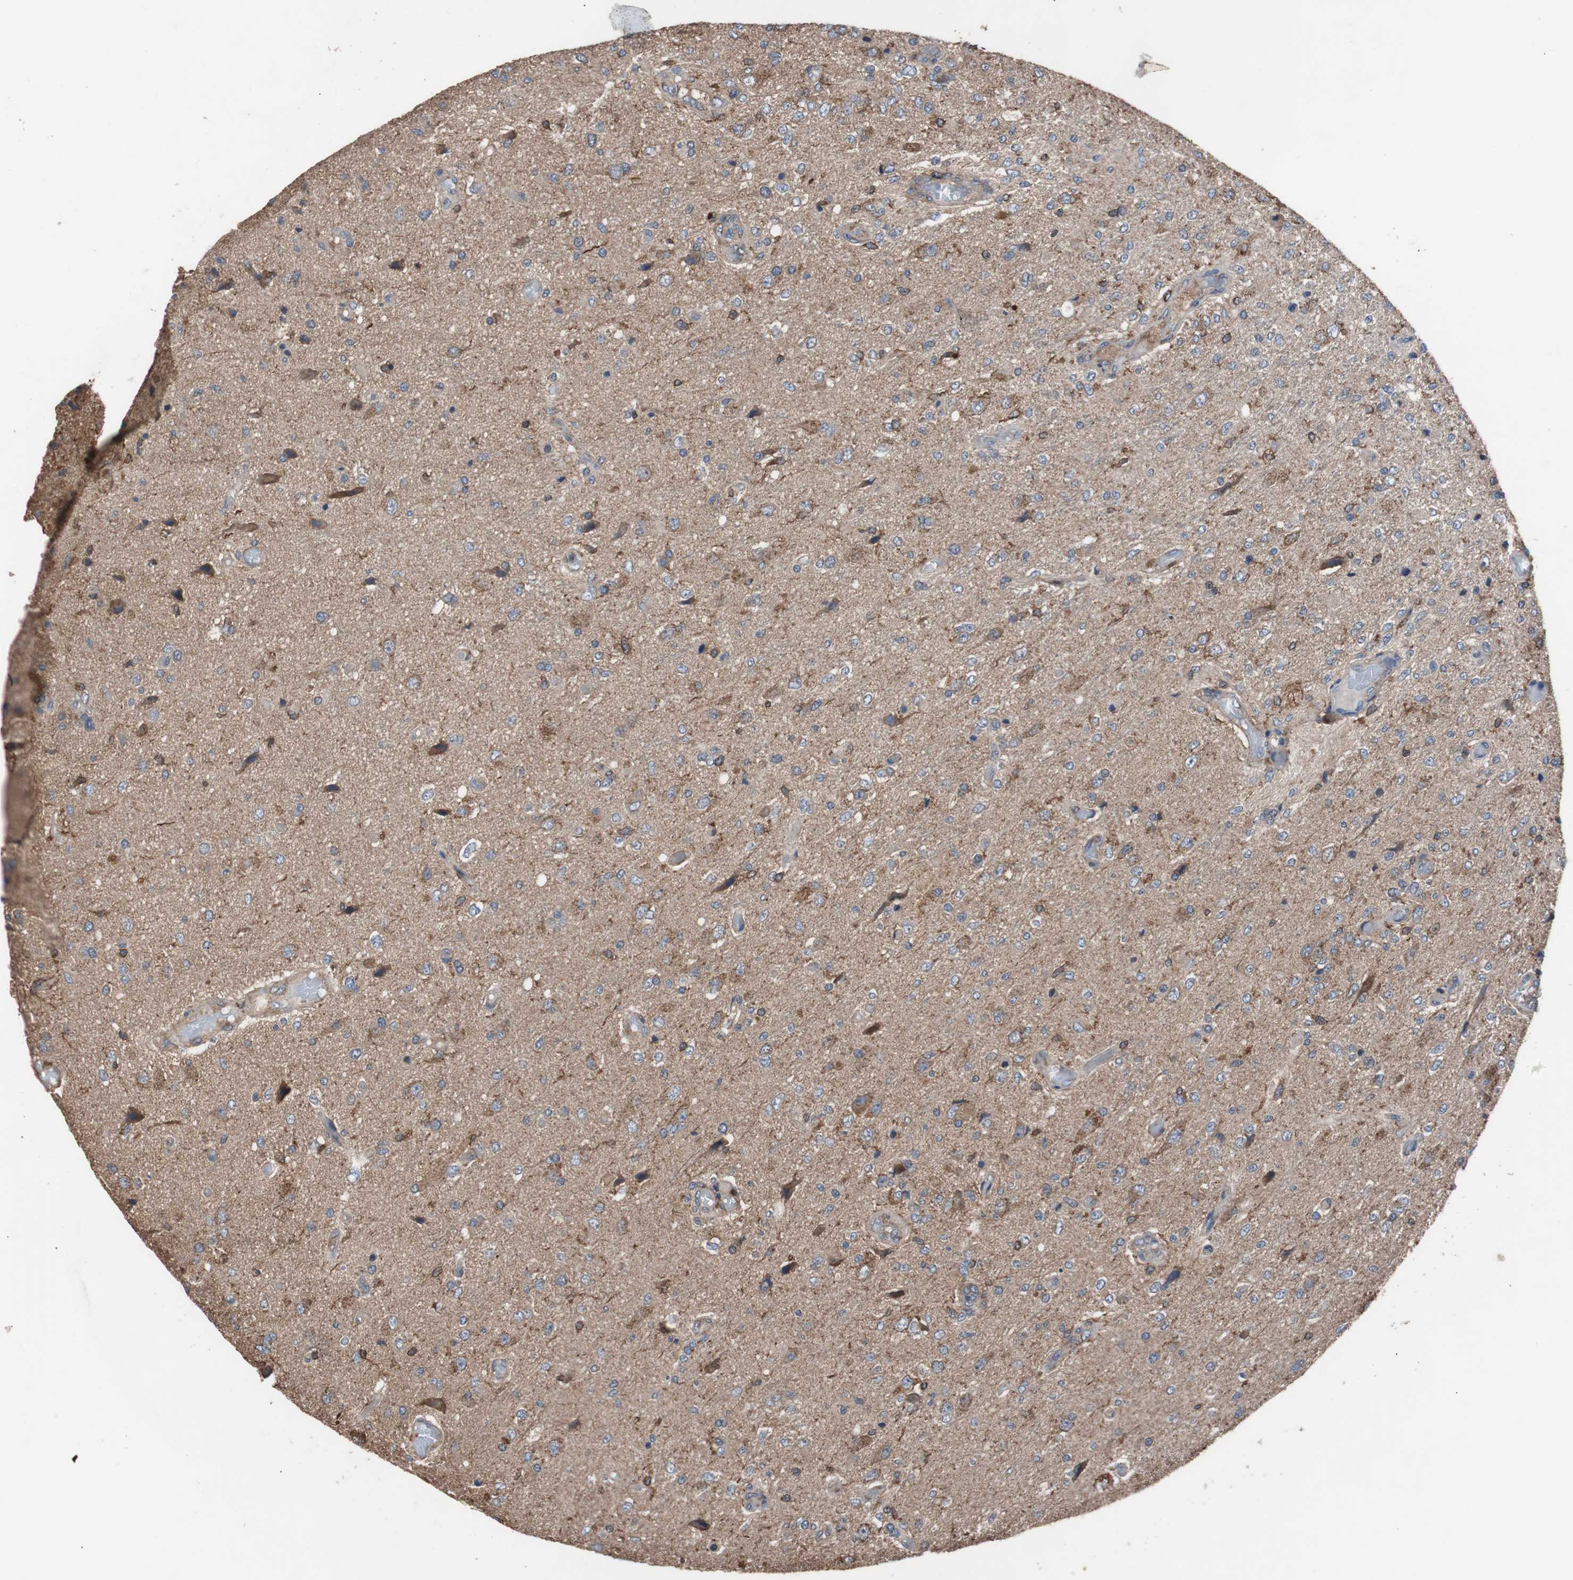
{"staining": {"intensity": "moderate", "quantity": "<25%", "location": "cytoplasmic/membranous"}, "tissue": "glioma", "cell_type": "Tumor cells", "image_type": "cancer", "snomed": [{"axis": "morphology", "description": "Normal tissue, NOS"}, {"axis": "morphology", "description": "Glioma, malignant, High grade"}, {"axis": "topography", "description": "Cerebral cortex"}], "caption": "Protein staining demonstrates moderate cytoplasmic/membranous expression in approximately <25% of tumor cells in high-grade glioma (malignant).", "gene": "COL6A2", "patient": {"sex": "male", "age": 77}}